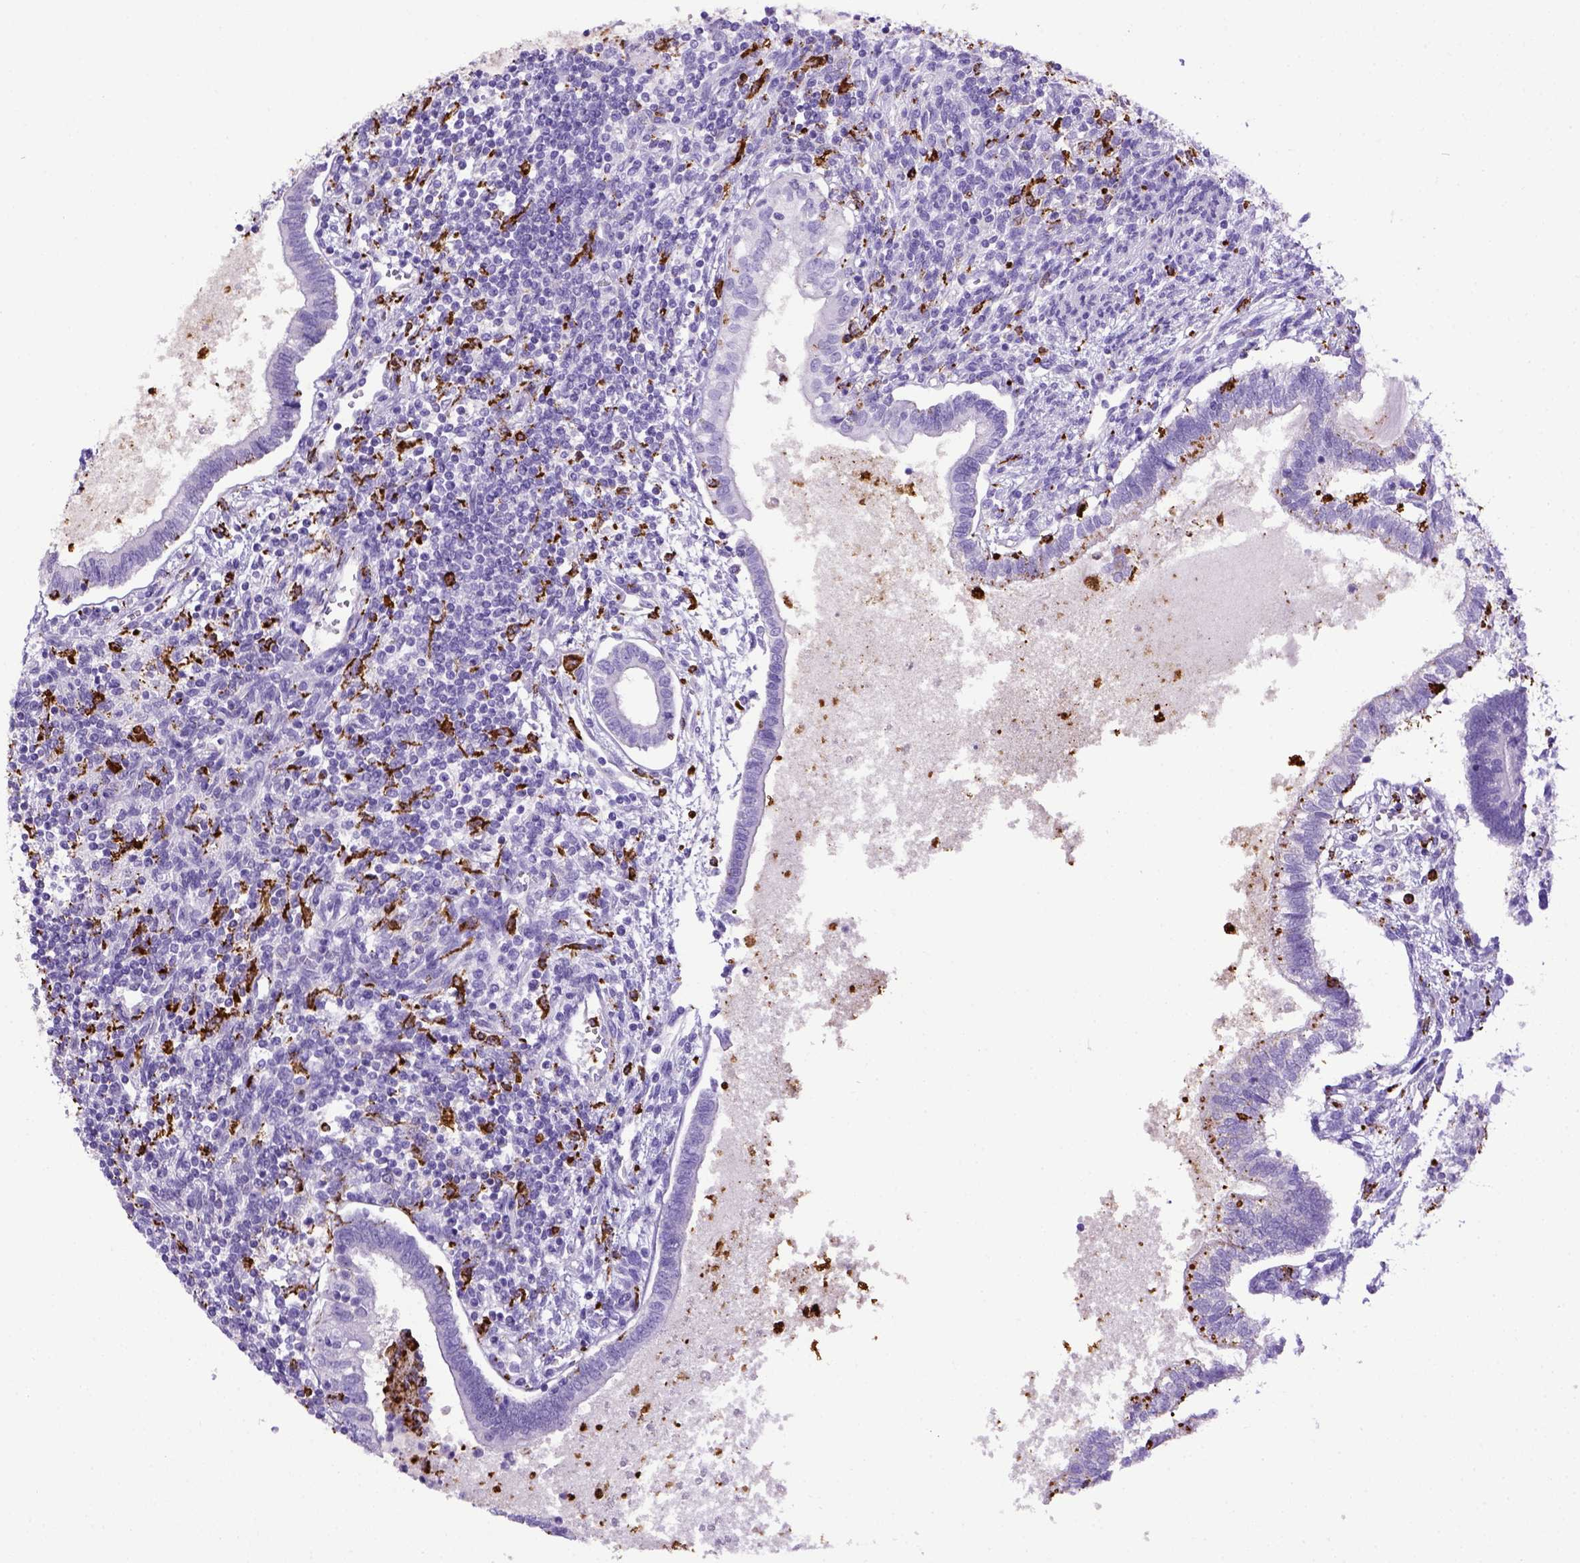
{"staining": {"intensity": "negative", "quantity": "none", "location": "none"}, "tissue": "testis cancer", "cell_type": "Tumor cells", "image_type": "cancer", "snomed": [{"axis": "morphology", "description": "Carcinoma, Embryonal, NOS"}, {"axis": "topography", "description": "Testis"}], "caption": "High magnification brightfield microscopy of testis embryonal carcinoma stained with DAB (brown) and counterstained with hematoxylin (blue): tumor cells show no significant positivity.", "gene": "CD68", "patient": {"sex": "male", "age": 37}}